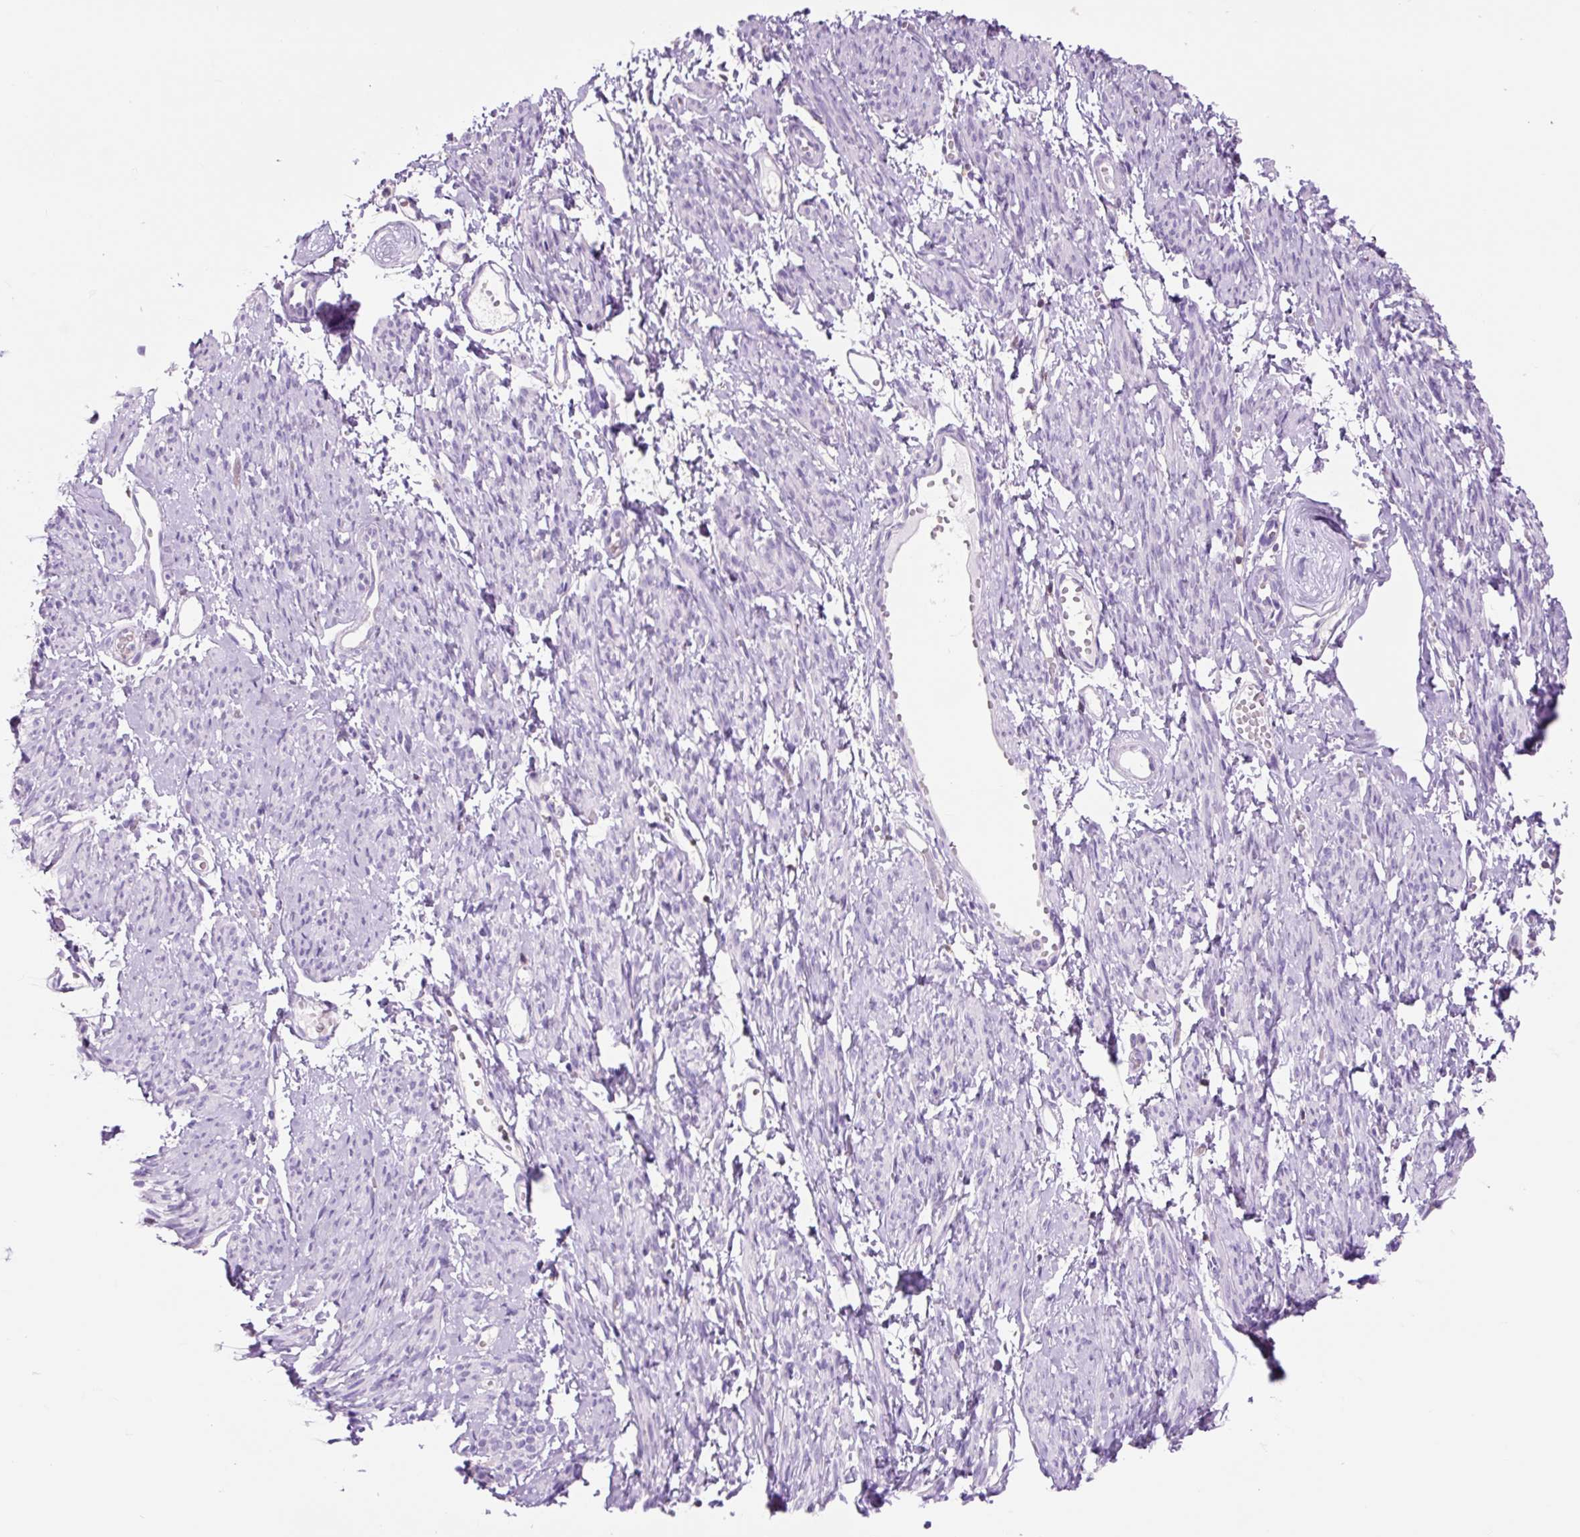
{"staining": {"intensity": "negative", "quantity": "none", "location": "none"}, "tissue": "smooth muscle", "cell_type": "Smooth muscle cells", "image_type": "normal", "snomed": [{"axis": "morphology", "description": "Normal tissue, NOS"}, {"axis": "topography", "description": "Smooth muscle"}], "caption": "A high-resolution photomicrograph shows immunohistochemistry (IHC) staining of unremarkable smooth muscle, which shows no significant expression in smooth muscle cells.", "gene": "OR10A7", "patient": {"sex": "female", "age": 65}}